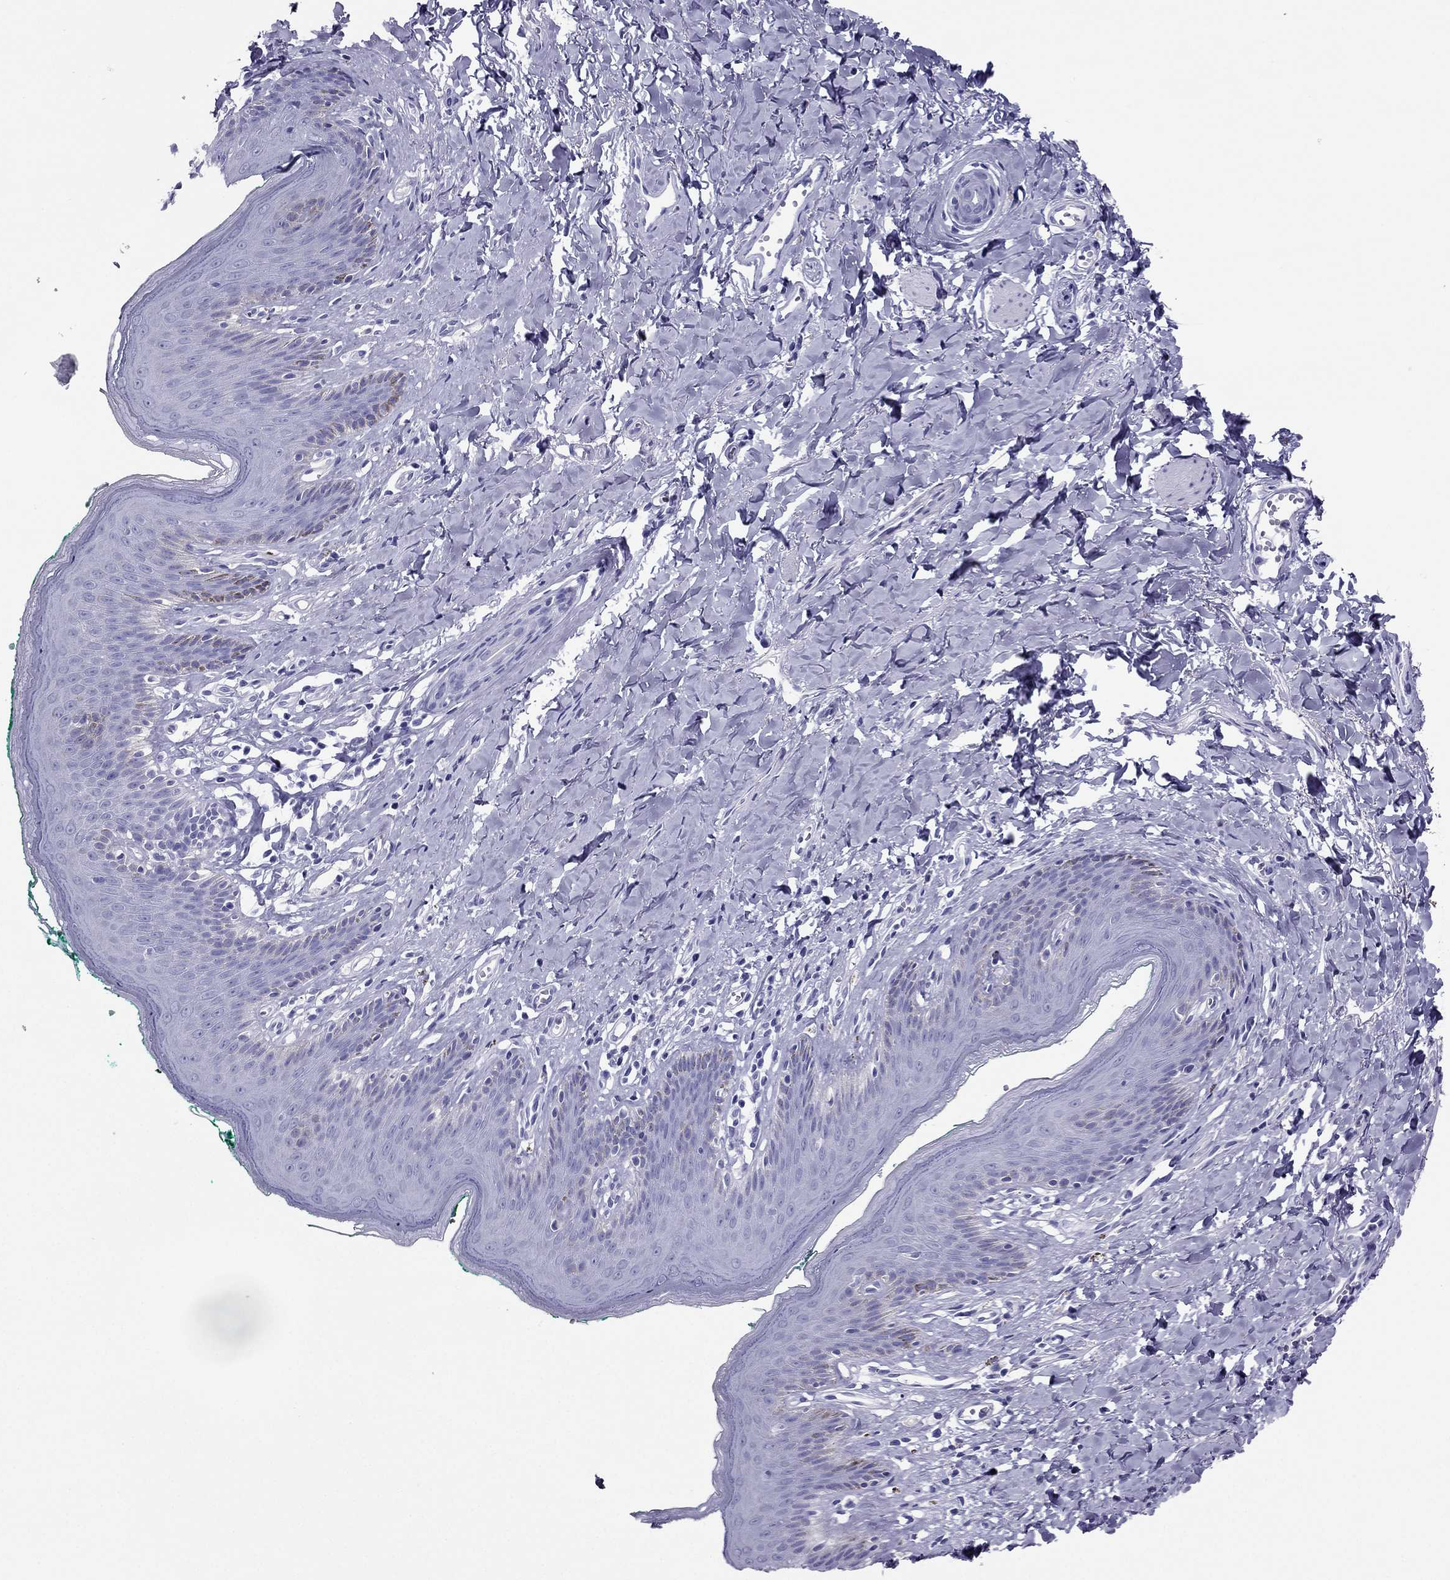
{"staining": {"intensity": "negative", "quantity": "none", "location": "none"}, "tissue": "skin", "cell_type": "Epidermal cells", "image_type": "normal", "snomed": [{"axis": "morphology", "description": "Normal tissue, NOS"}, {"axis": "topography", "description": "Vulva"}], "caption": "There is no significant expression in epidermal cells of skin. Nuclei are stained in blue.", "gene": "PDE6A", "patient": {"sex": "female", "age": 66}}